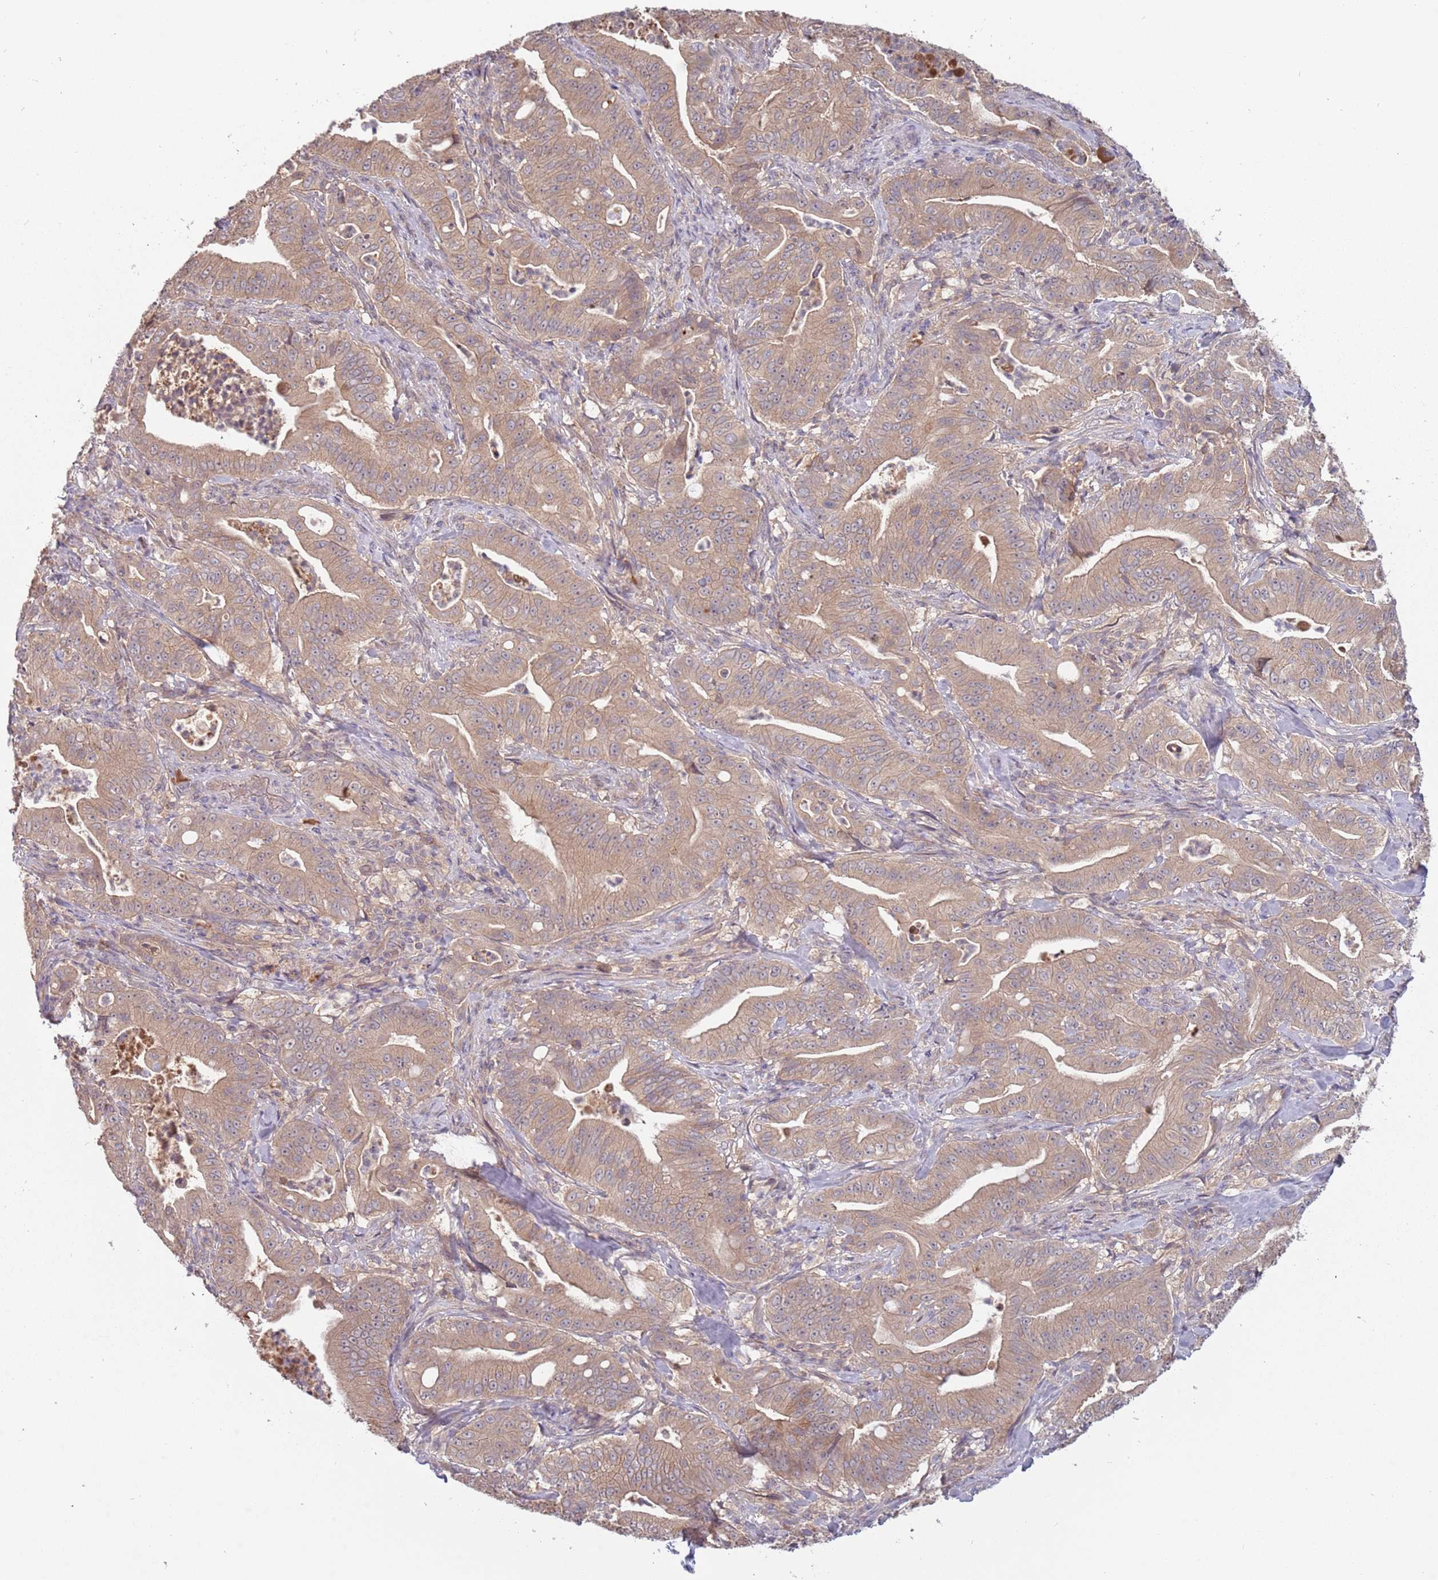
{"staining": {"intensity": "moderate", "quantity": ">75%", "location": "cytoplasmic/membranous"}, "tissue": "pancreatic cancer", "cell_type": "Tumor cells", "image_type": "cancer", "snomed": [{"axis": "morphology", "description": "Adenocarcinoma, NOS"}, {"axis": "topography", "description": "Pancreas"}], "caption": "Protein staining of pancreatic adenocarcinoma tissue exhibits moderate cytoplasmic/membranous expression in about >75% of tumor cells.", "gene": "USP32", "patient": {"sex": "male", "age": 71}}